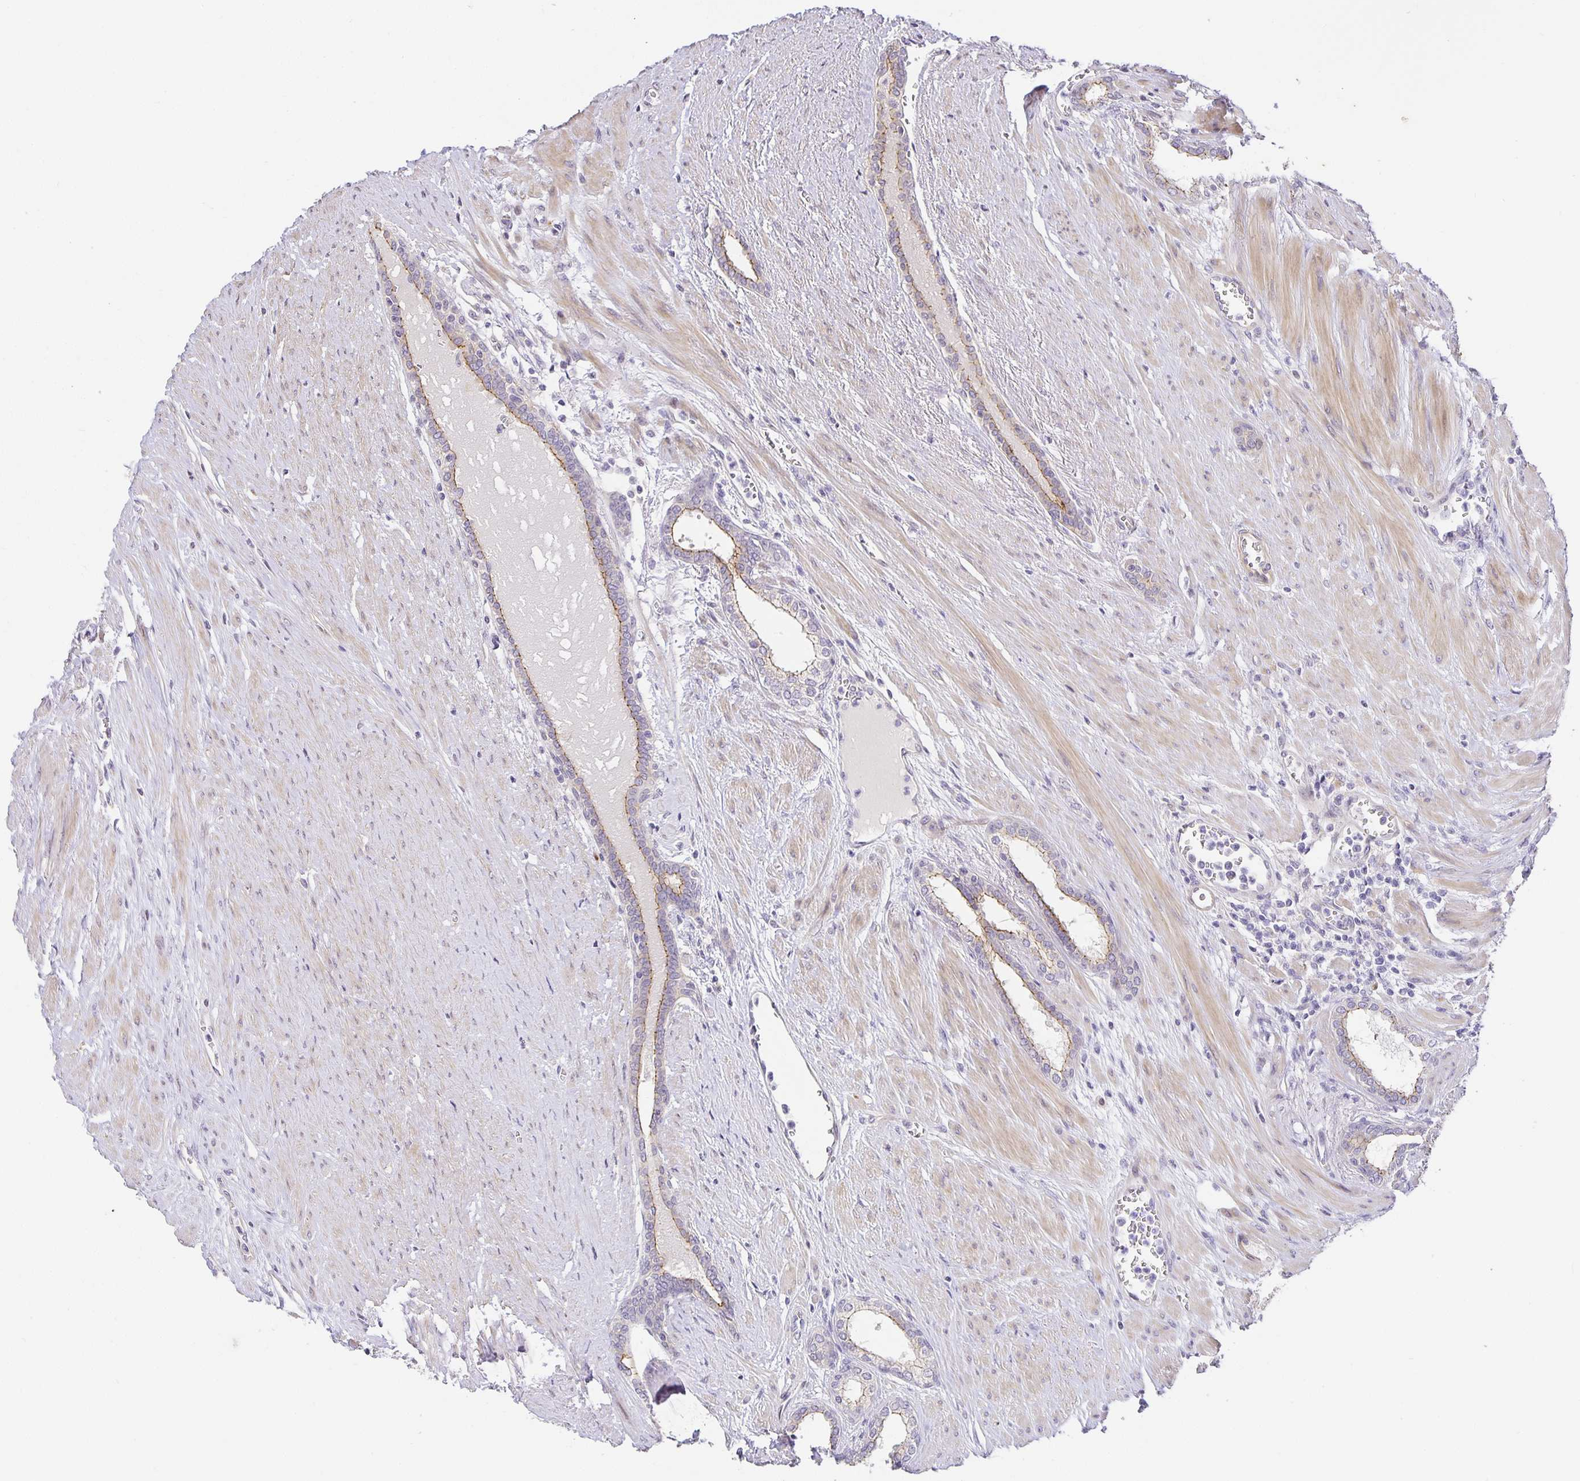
{"staining": {"intensity": "weak", "quantity": "<25%", "location": "cytoplasmic/membranous"}, "tissue": "prostate cancer", "cell_type": "Tumor cells", "image_type": "cancer", "snomed": [{"axis": "morphology", "description": "Adenocarcinoma, High grade"}, {"axis": "topography", "description": "Prostate"}], "caption": "Tumor cells show no significant protein positivity in prostate cancer (high-grade adenocarcinoma).", "gene": "TJP3", "patient": {"sex": "male", "age": 60}}